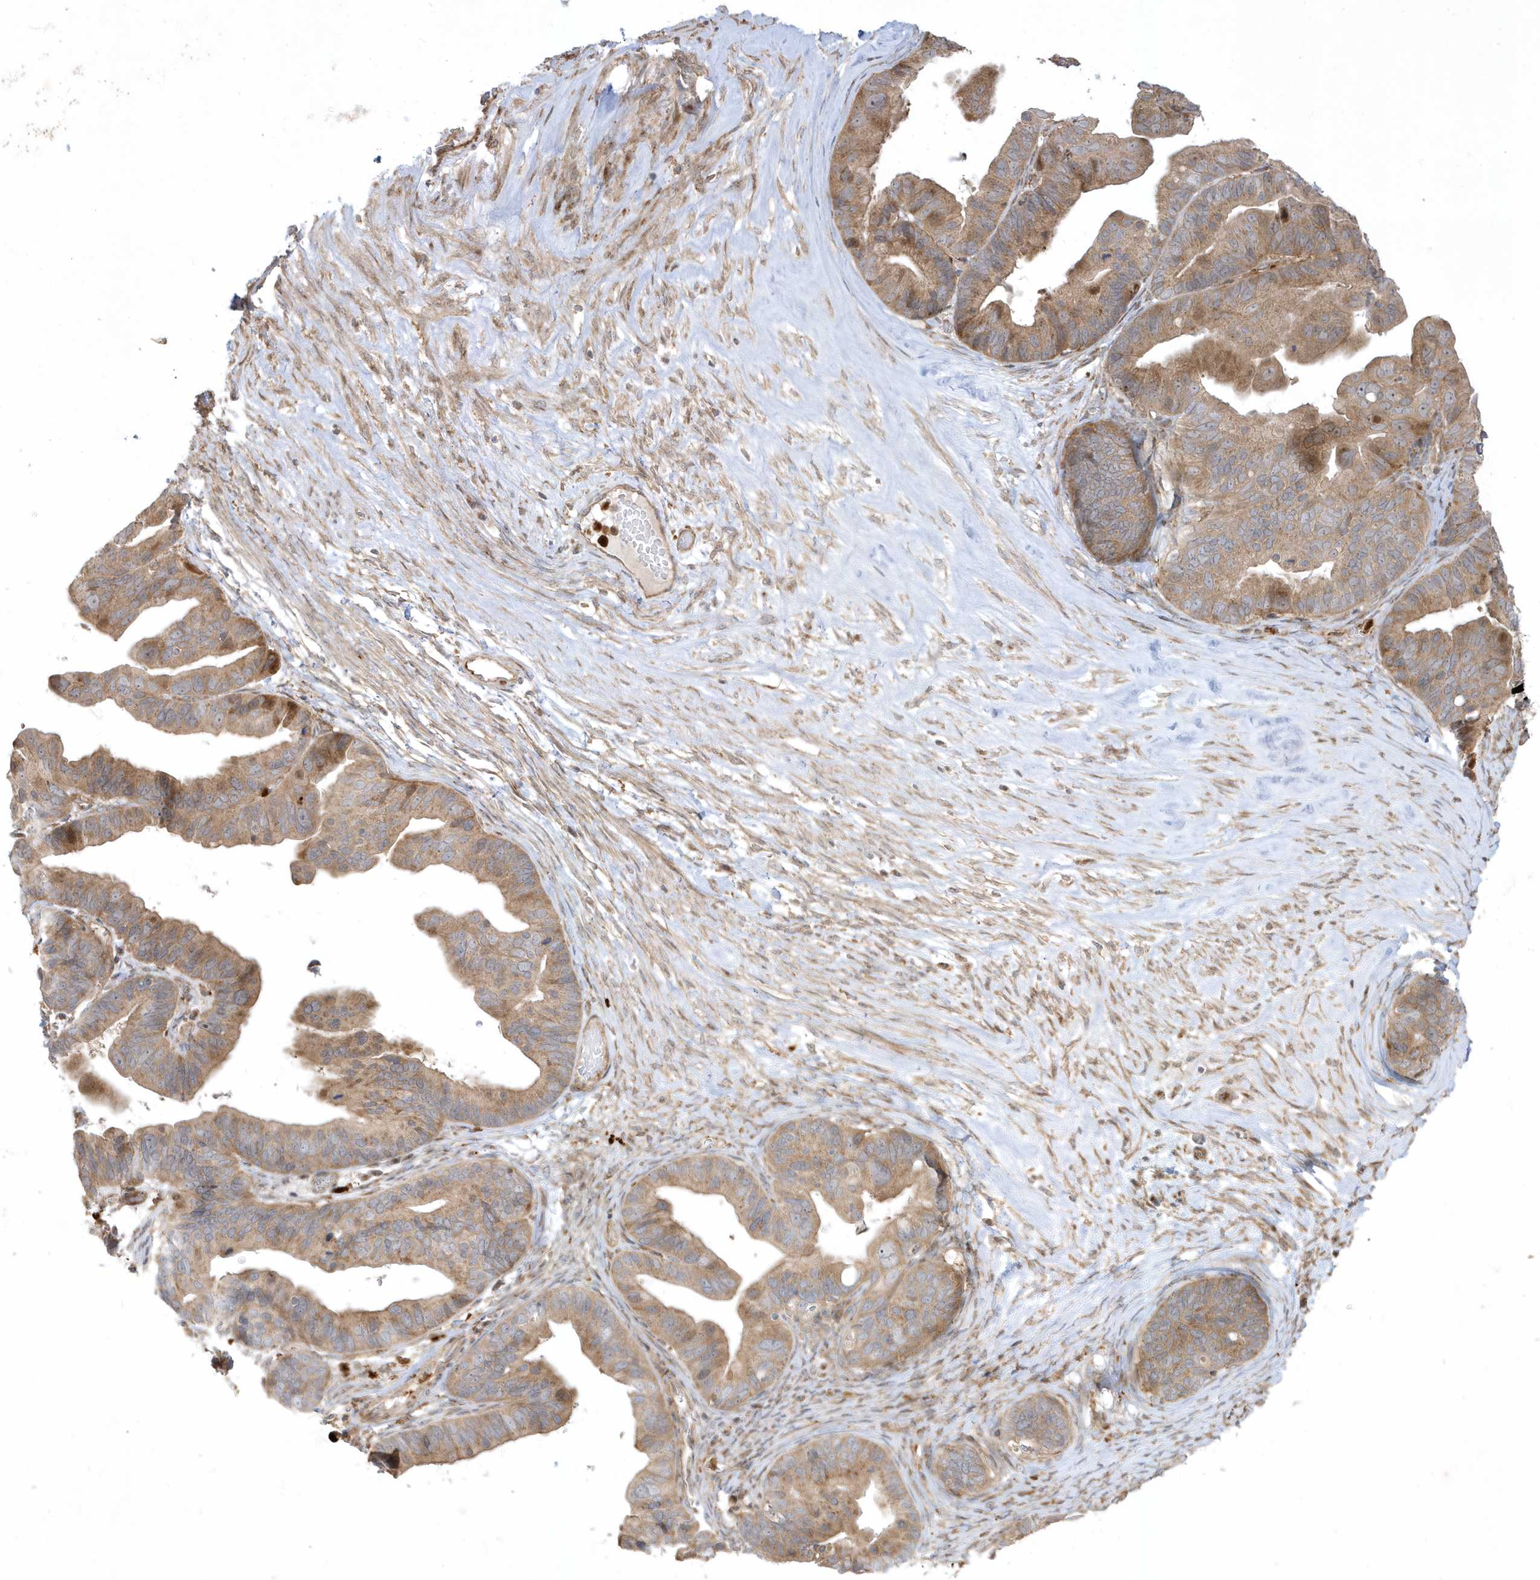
{"staining": {"intensity": "moderate", "quantity": ">75%", "location": "cytoplasmic/membranous"}, "tissue": "ovarian cancer", "cell_type": "Tumor cells", "image_type": "cancer", "snomed": [{"axis": "morphology", "description": "Cystadenocarcinoma, serous, NOS"}, {"axis": "topography", "description": "Ovary"}], "caption": "This histopathology image shows ovarian cancer stained with immunohistochemistry to label a protein in brown. The cytoplasmic/membranous of tumor cells show moderate positivity for the protein. Nuclei are counter-stained blue.", "gene": "IFT57", "patient": {"sex": "female", "age": 56}}